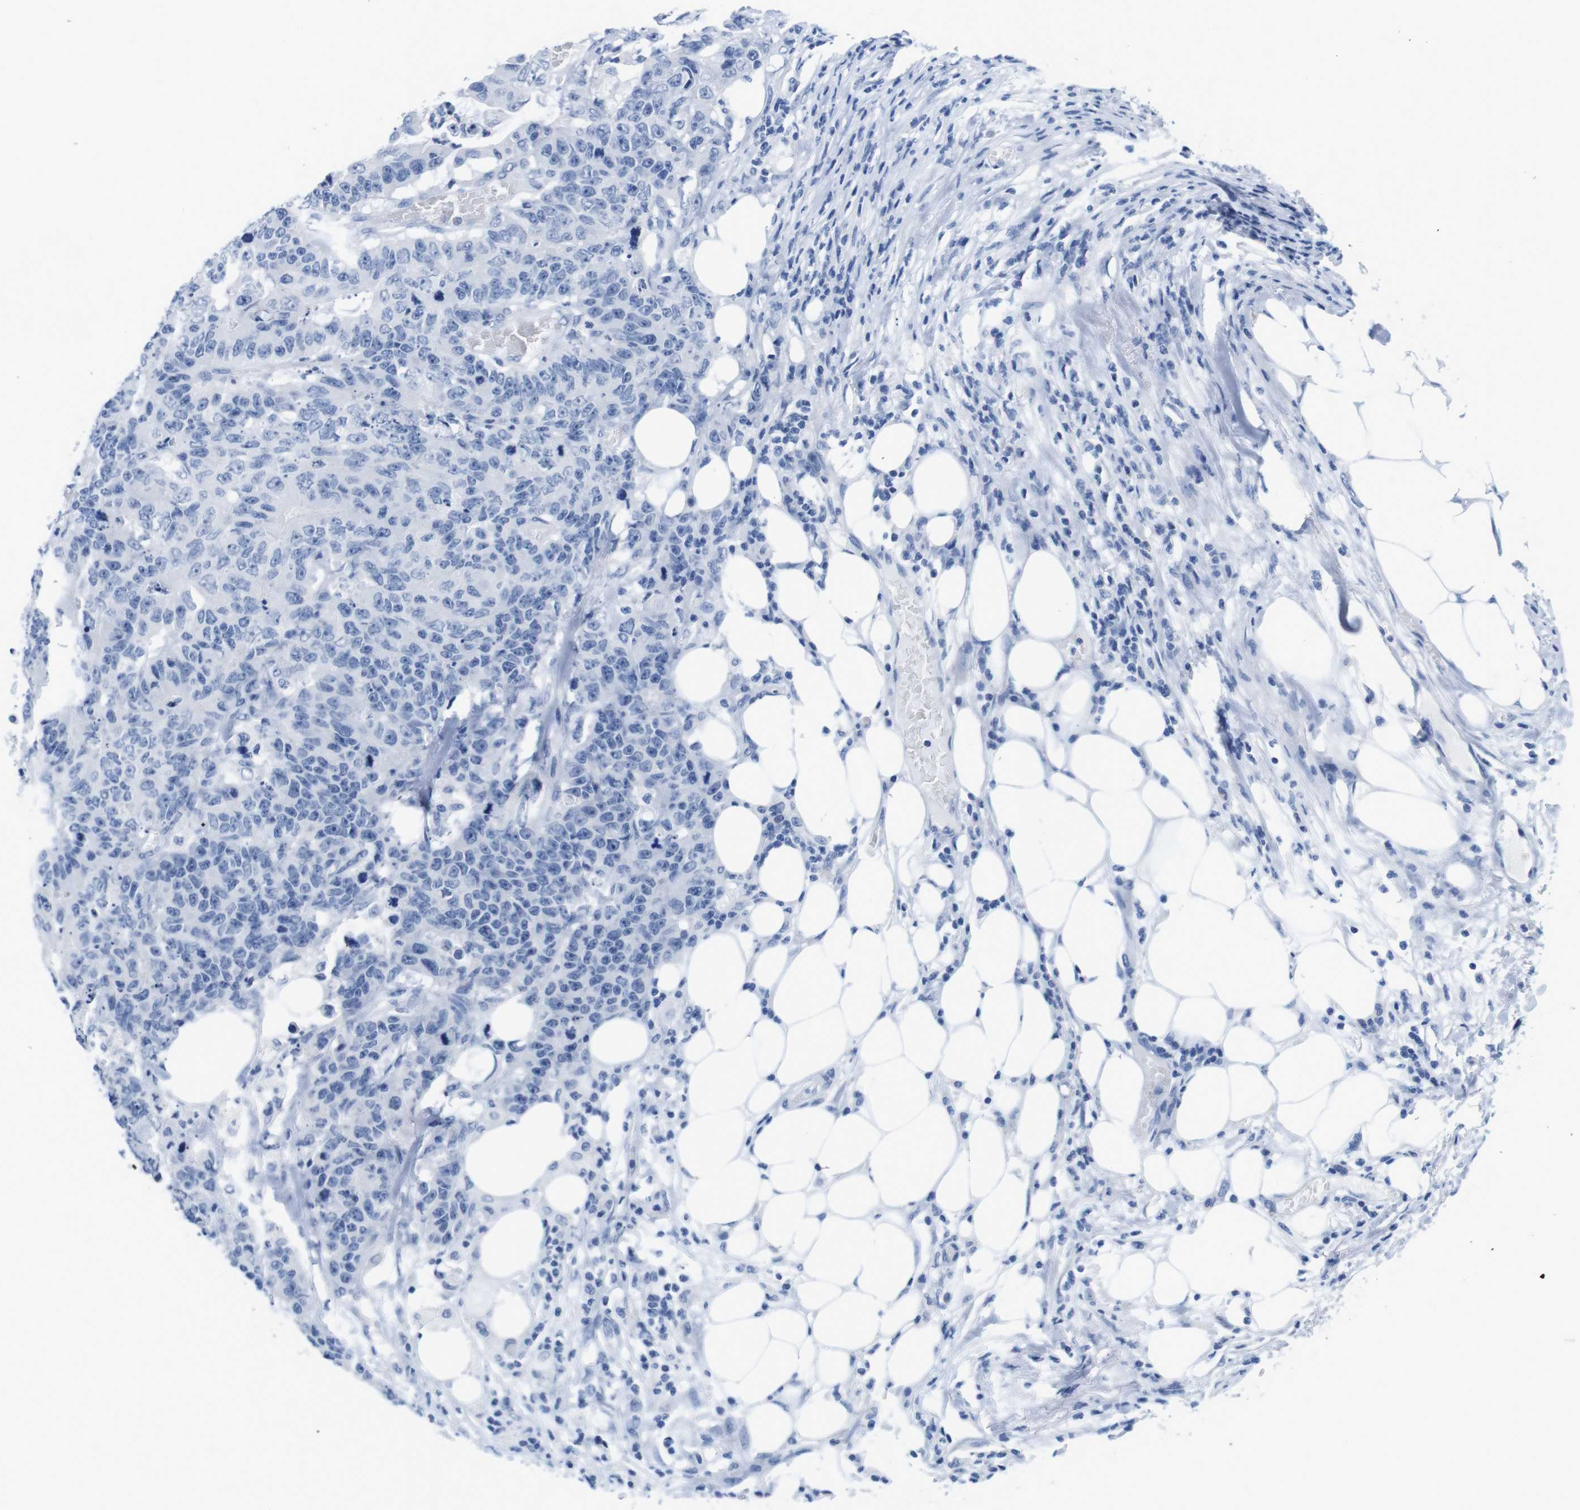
{"staining": {"intensity": "negative", "quantity": "none", "location": "none"}, "tissue": "colorectal cancer", "cell_type": "Tumor cells", "image_type": "cancer", "snomed": [{"axis": "morphology", "description": "Adenocarcinoma, NOS"}, {"axis": "topography", "description": "Colon"}], "caption": "Immunohistochemistry (IHC) micrograph of neoplastic tissue: human colorectal cancer stained with DAB (3,3'-diaminobenzidine) exhibits no significant protein expression in tumor cells. Nuclei are stained in blue.", "gene": "MAP6", "patient": {"sex": "female", "age": 86}}